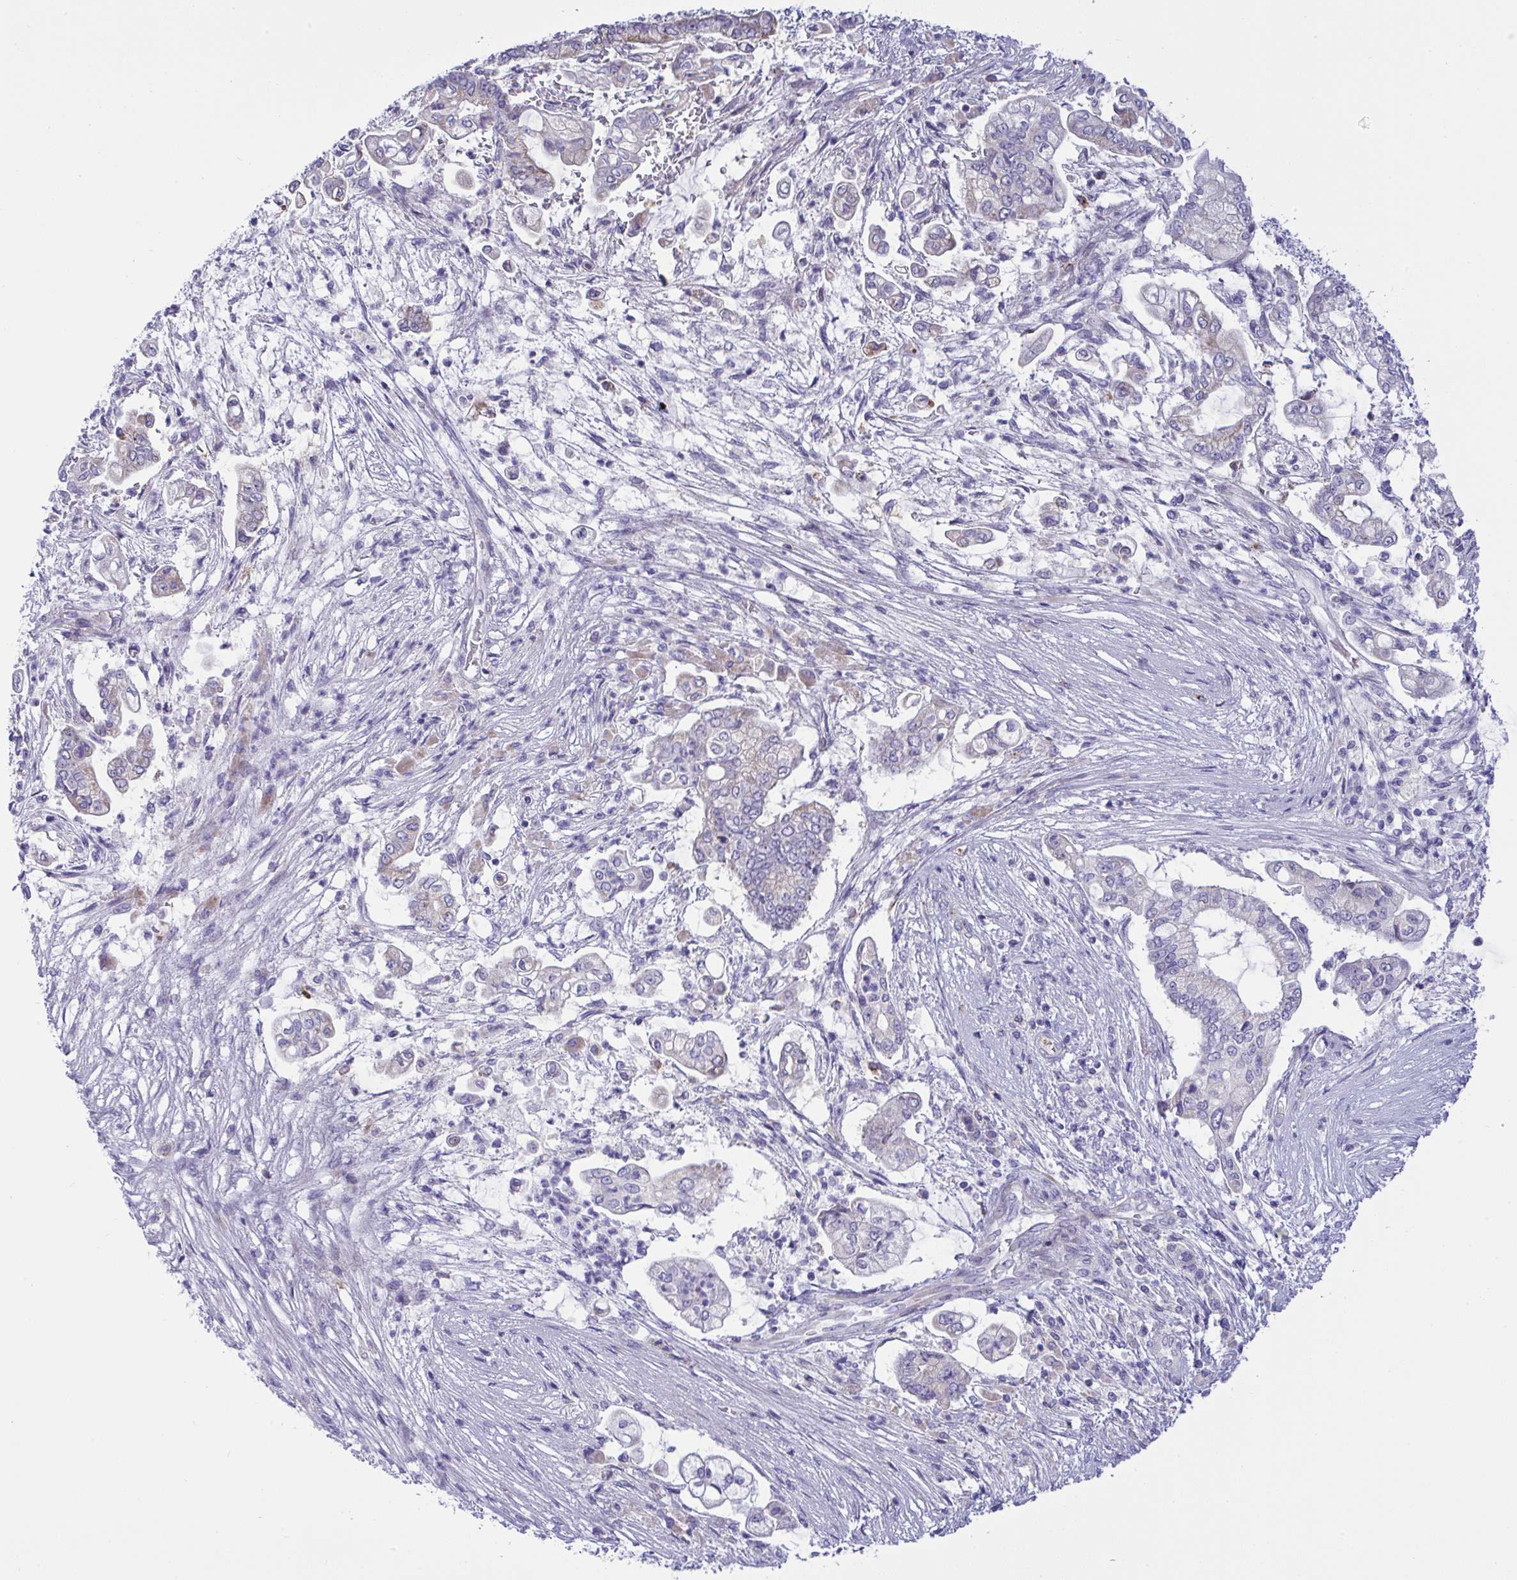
{"staining": {"intensity": "moderate", "quantity": "<25%", "location": "cytoplasmic/membranous"}, "tissue": "pancreatic cancer", "cell_type": "Tumor cells", "image_type": "cancer", "snomed": [{"axis": "morphology", "description": "Adenocarcinoma, NOS"}, {"axis": "topography", "description": "Pancreas"}], "caption": "Protein expression analysis of human pancreatic cancer reveals moderate cytoplasmic/membranous positivity in approximately <25% of tumor cells.", "gene": "NTN1", "patient": {"sex": "female", "age": 69}}